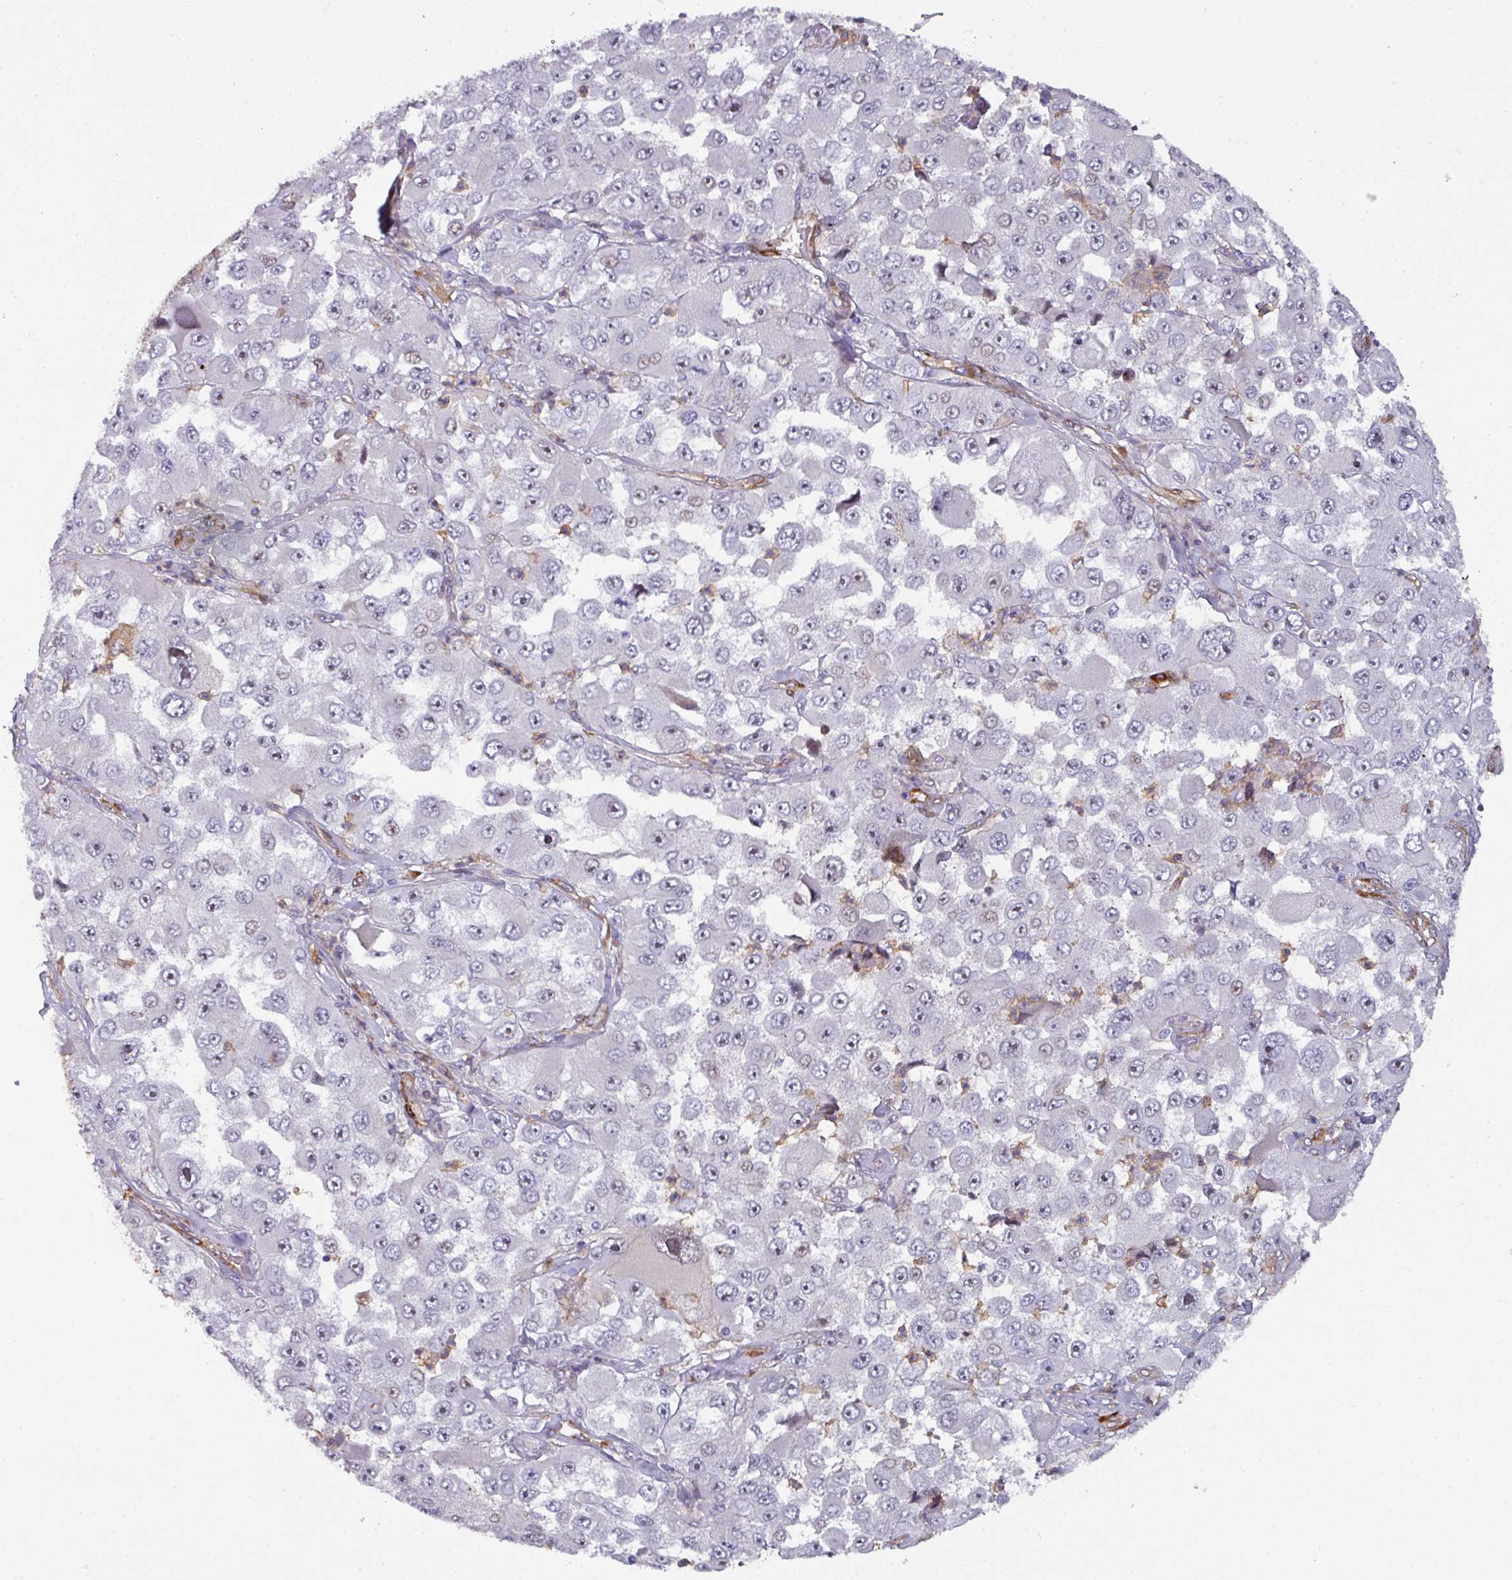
{"staining": {"intensity": "negative", "quantity": "none", "location": "none"}, "tissue": "melanoma", "cell_type": "Tumor cells", "image_type": "cancer", "snomed": [{"axis": "morphology", "description": "Malignant melanoma, Metastatic site"}, {"axis": "topography", "description": "Lymph node"}], "caption": "The IHC photomicrograph has no significant staining in tumor cells of melanoma tissue. (DAB (3,3'-diaminobenzidine) immunohistochemistry (IHC) visualized using brightfield microscopy, high magnification).", "gene": "BEND5", "patient": {"sex": "male", "age": 62}}